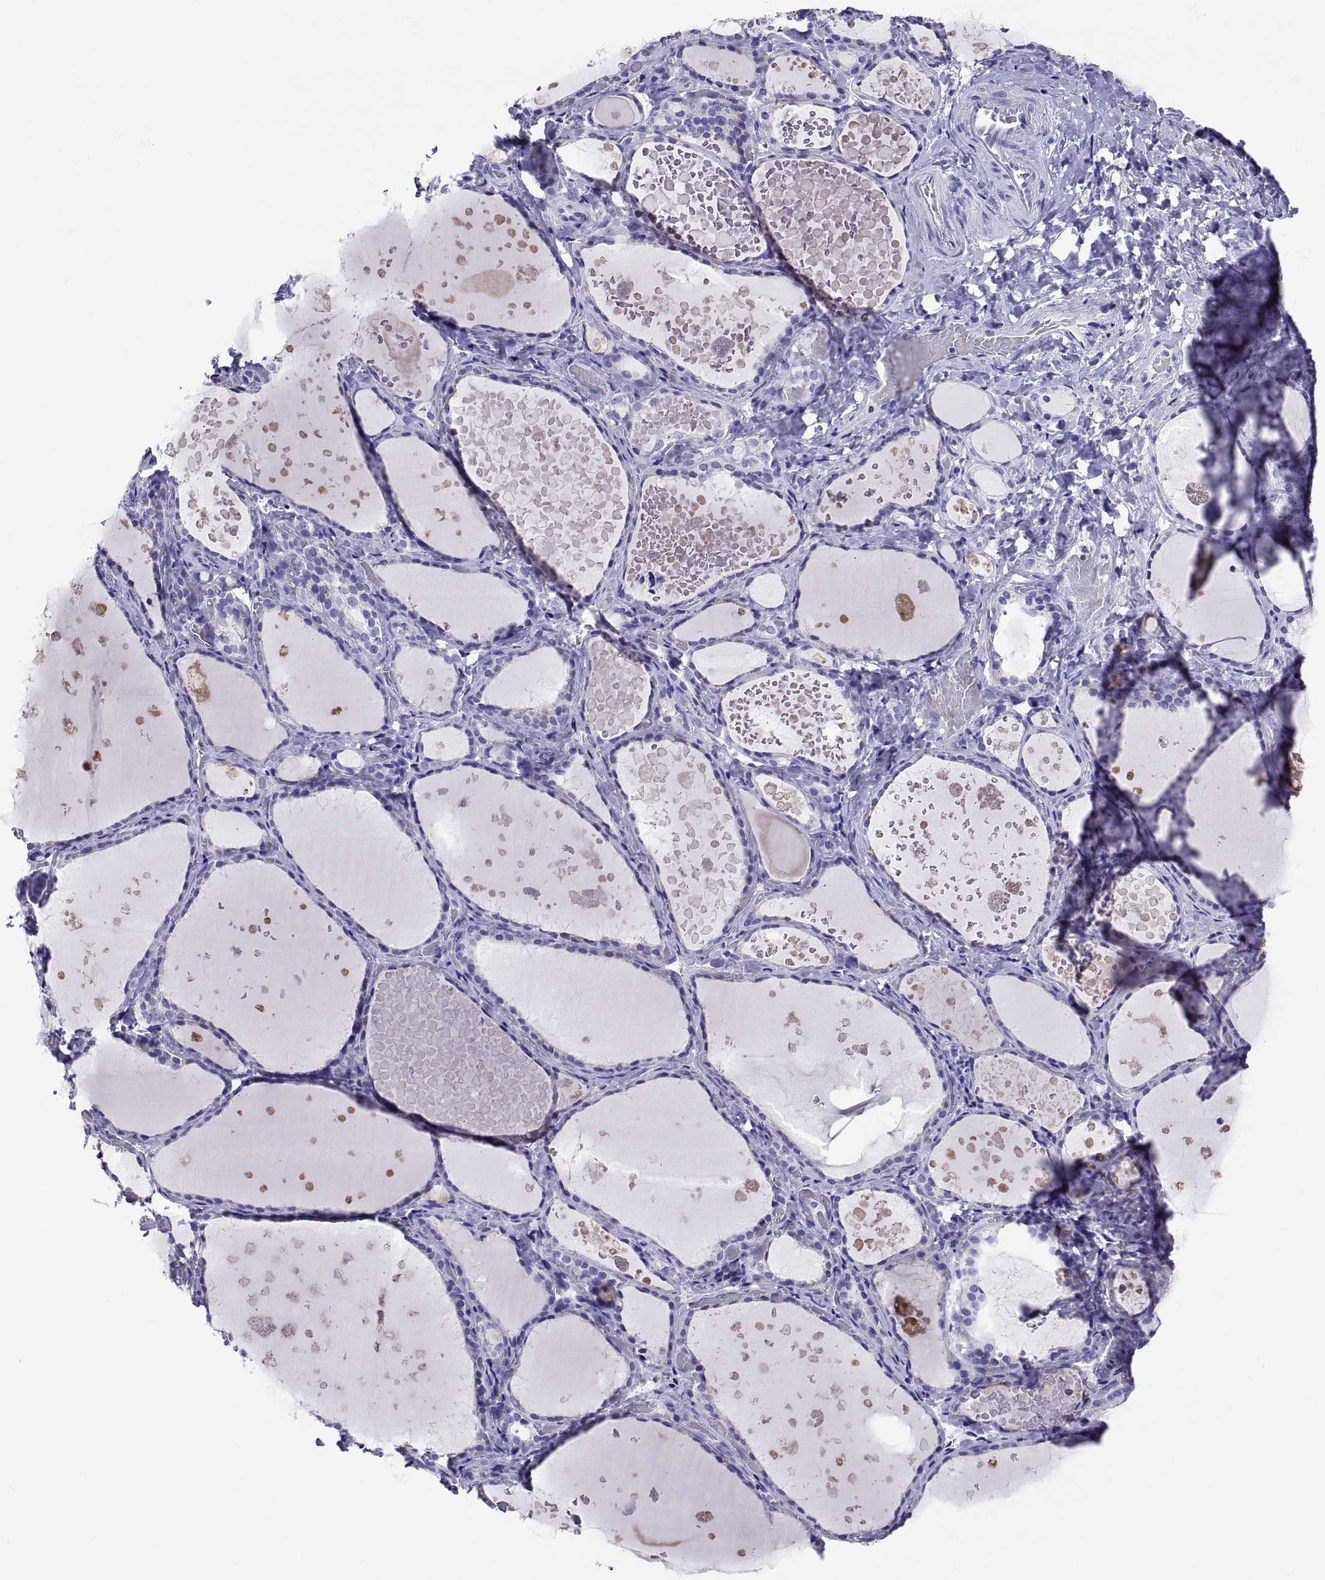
{"staining": {"intensity": "negative", "quantity": "none", "location": "none"}, "tissue": "thyroid gland", "cell_type": "Glandular cells", "image_type": "normal", "snomed": [{"axis": "morphology", "description": "Normal tissue, NOS"}, {"axis": "topography", "description": "Thyroid gland"}], "caption": "Immunohistochemistry (IHC) image of normal human thyroid gland stained for a protein (brown), which reveals no positivity in glandular cells.", "gene": "QRICH2", "patient": {"sex": "female", "age": 56}}